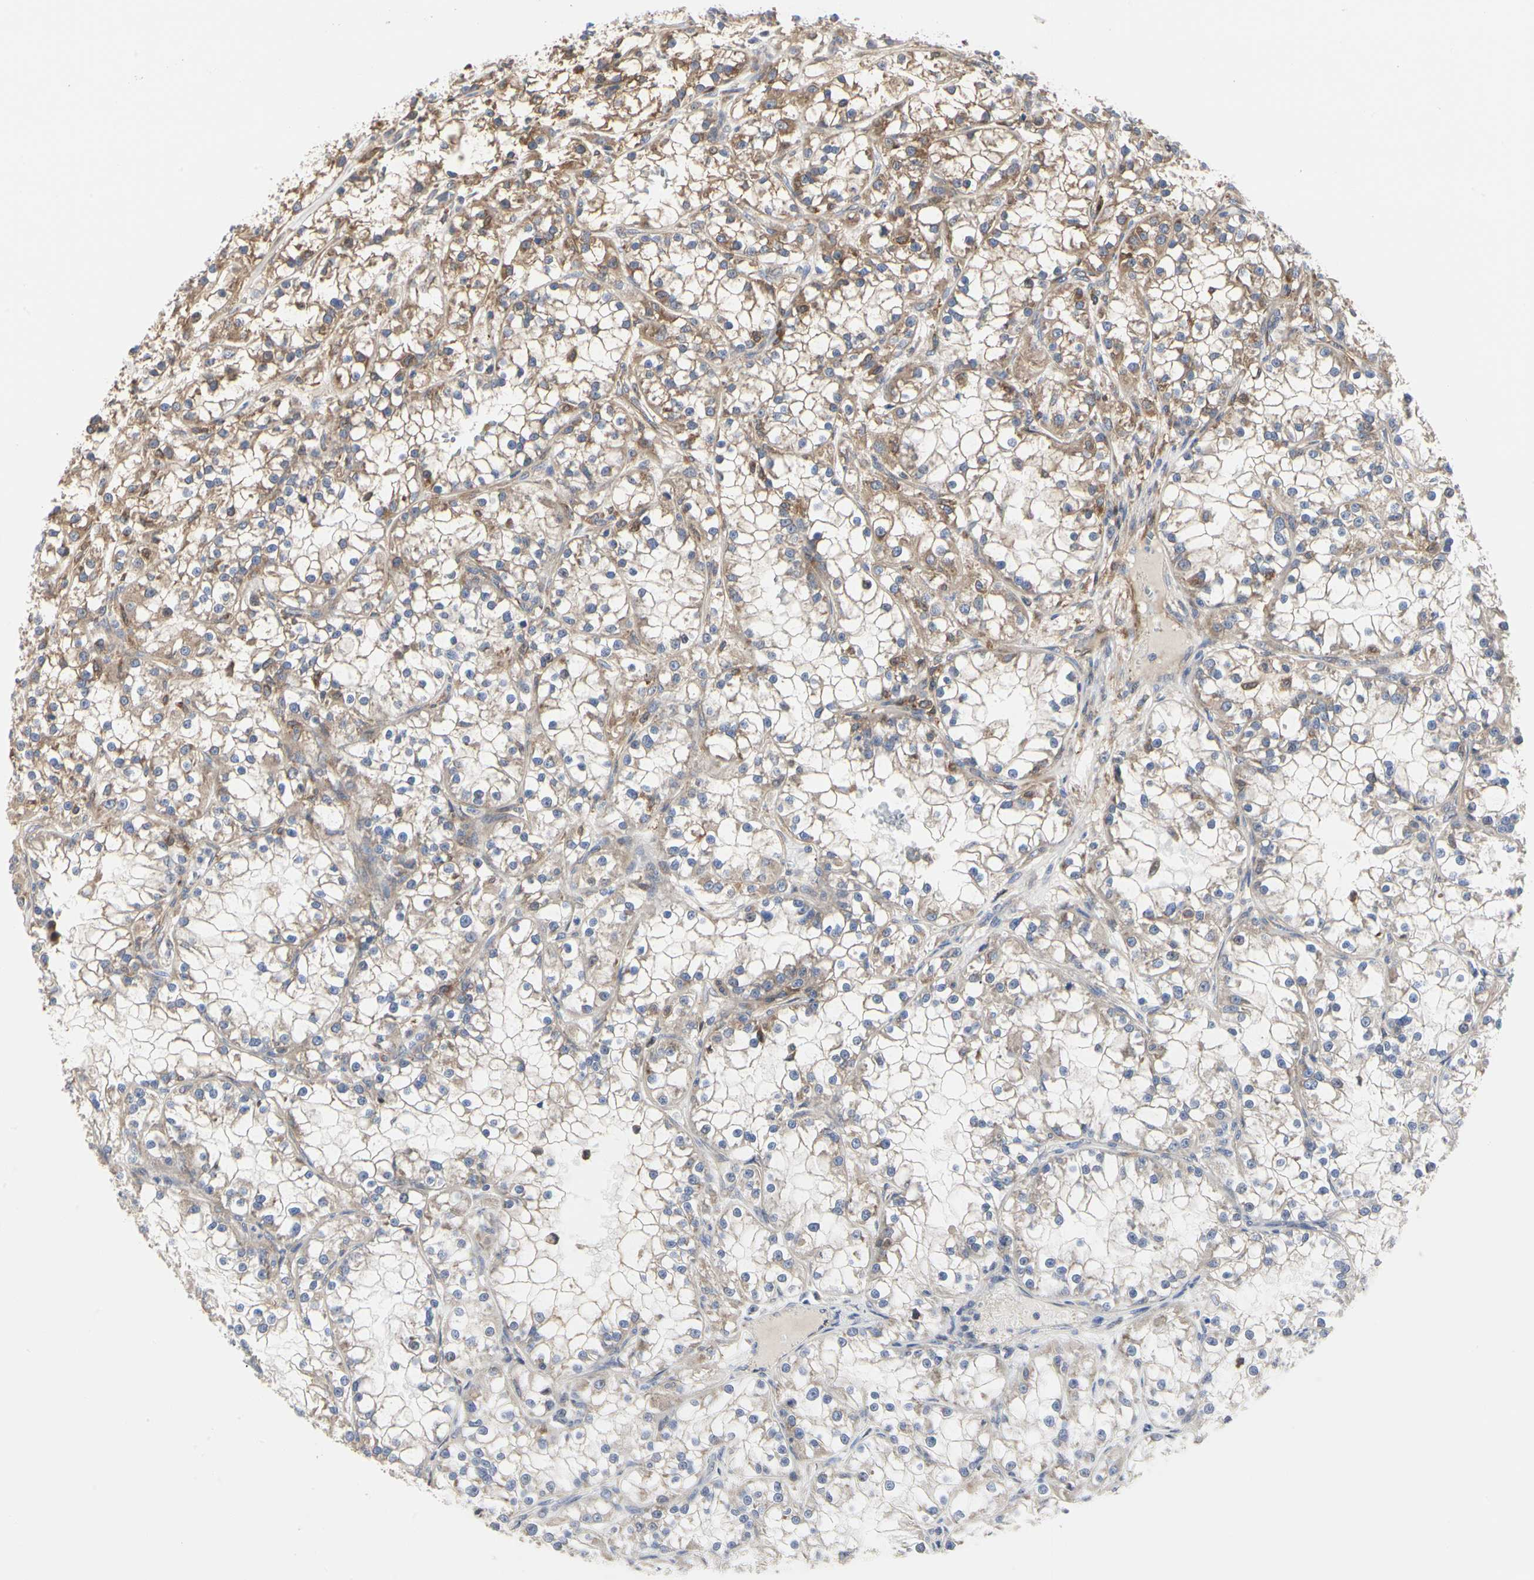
{"staining": {"intensity": "moderate", "quantity": ">75%", "location": "cytoplasmic/membranous"}, "tissue": "renal cancer", "cell_type": "Tumor cells", "image_type": "cancer", "snomed": [{"axis": "morphology", "description": "Adenocarcinoma, NOS"}, {"axis": "topography", "description": "Kidney"}], "caption": "A brown stain highlights moderate cytoplasmic/membranous staining of a protein in human renal cancer tumor cells. (brown staining indicates protein expression, while blue staining denotes nuclei).", "gene": "C3orf52", "patient": {"sex": "female", "age": 52}}